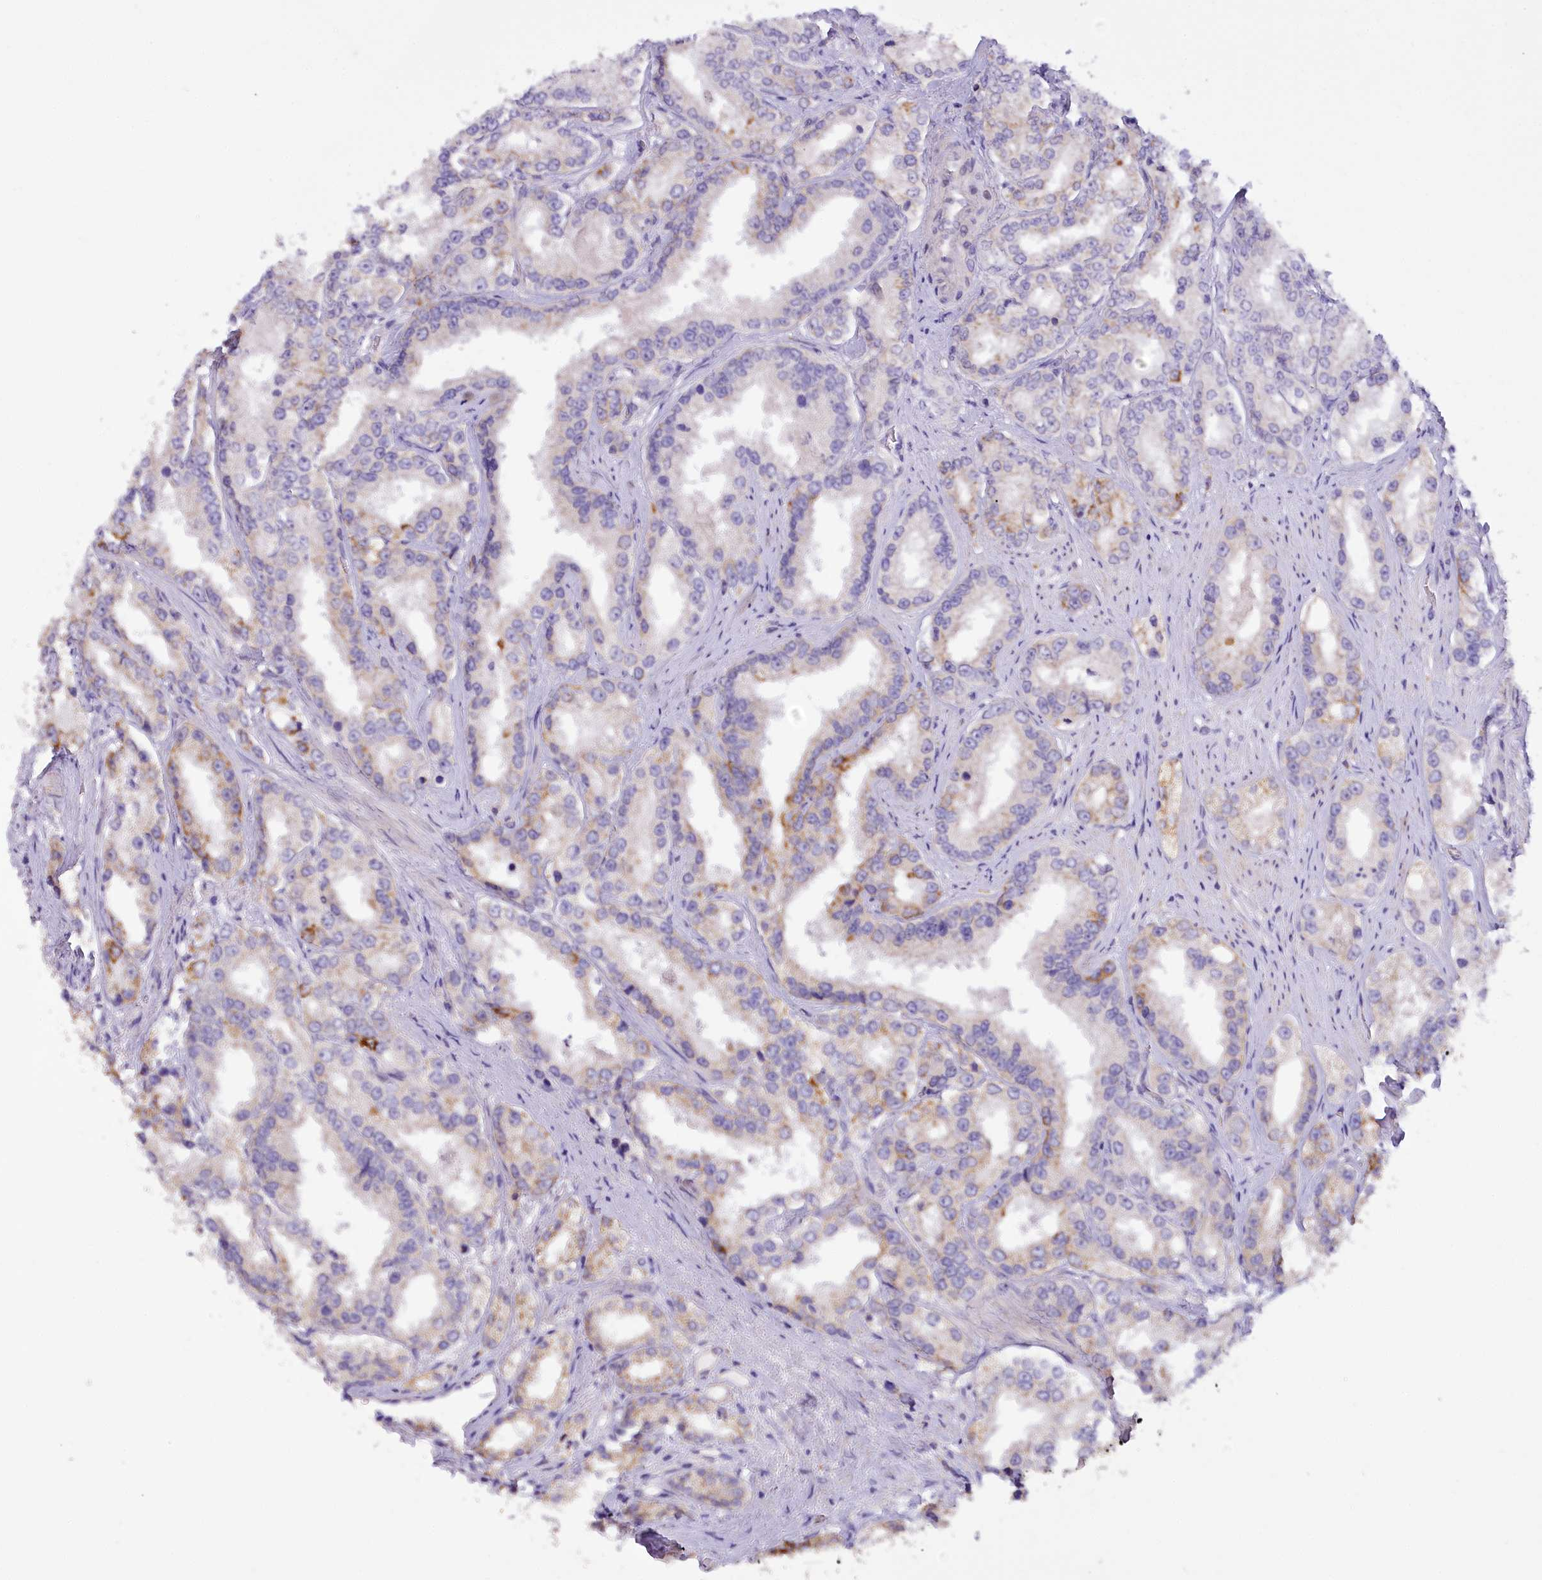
{"staining": {"intensity": "moderate", "quantity": "25%-75%", "location": "cytoplasmic/membranous"}, "tissue": "prostate cancer", "cell_type": "Tumor cells", "image_type": "cancer", "snomed": [{"axis": "morphology", "description": "Normal tissue, NOS"}, {"axis": "morphology", "description": "Adenocarcinoma, High grade"}, {"axis": "topography", "description": "Prostate"}], "caption": "DAB (3,3'-diaminobenzidine) immunohistochemical staining of prostate cancer (high-grade adenocarcinoma) demonstrates moderate cytoplasmic/membranous protein positivity in approximately 25%-75% of tumor cells.", "gene": "DCUN1D1", "patient": {"sex": "male", "age": 83}}